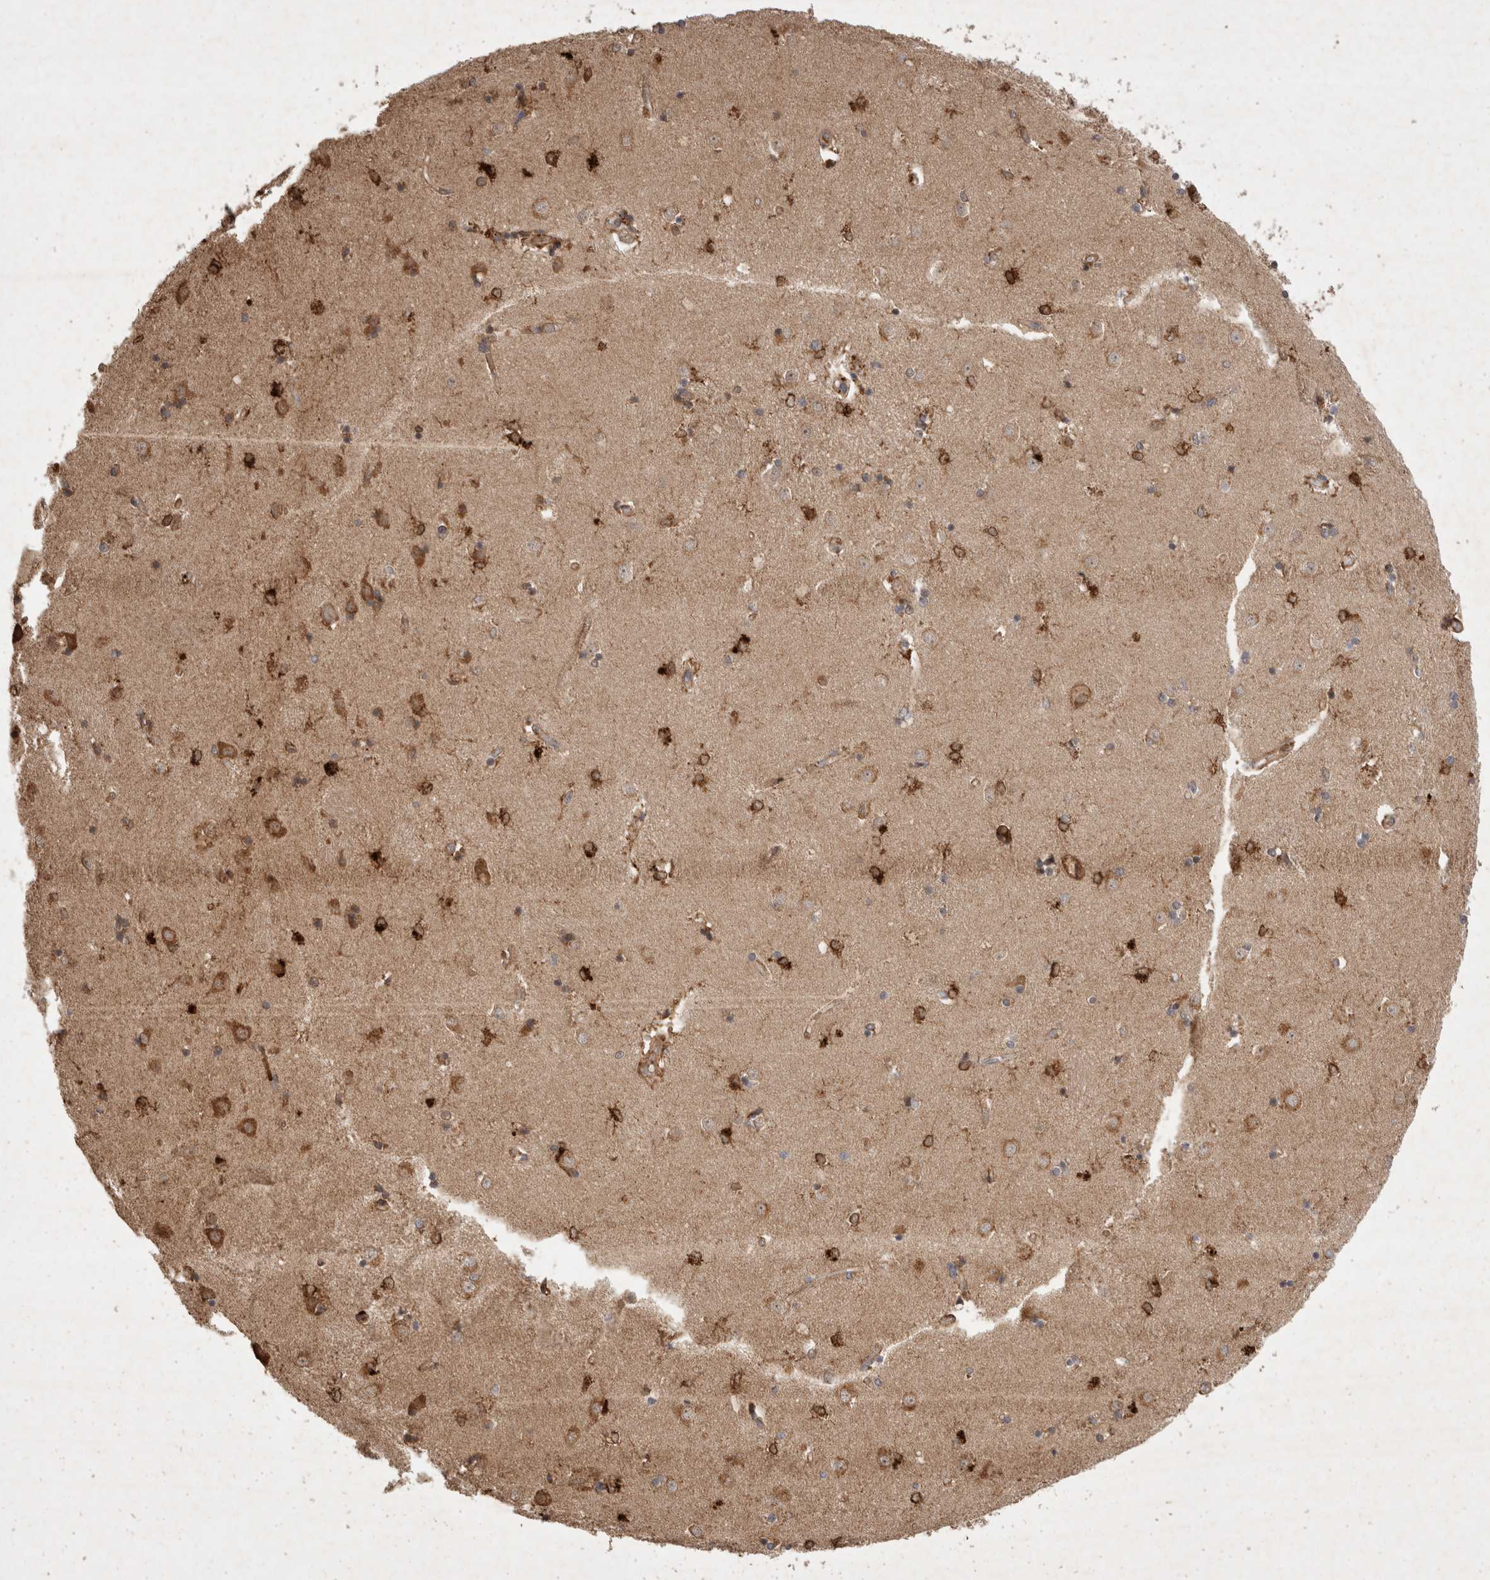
{"staining": {"intensity": "strong", "quantity": "25%-75%", "location": "cytoplasmic/membranous"}, "tissue": "caudate", "cell_type": "Glial cells", "image_type": "normal", "snomed": [{"axis": "morphology", "description": "Normal tissue, NOS"}, {"axis": "topography", "description": "Lateral ventricle wall"}], "caption": "A brown stain labels strong cytoplasmic/membranous positivity of a protein in glial cells of normal human caudate. Nuclei are stained in blue.", "gene": "FAM221A", "patient": {"sex": "male", "age": 45}}